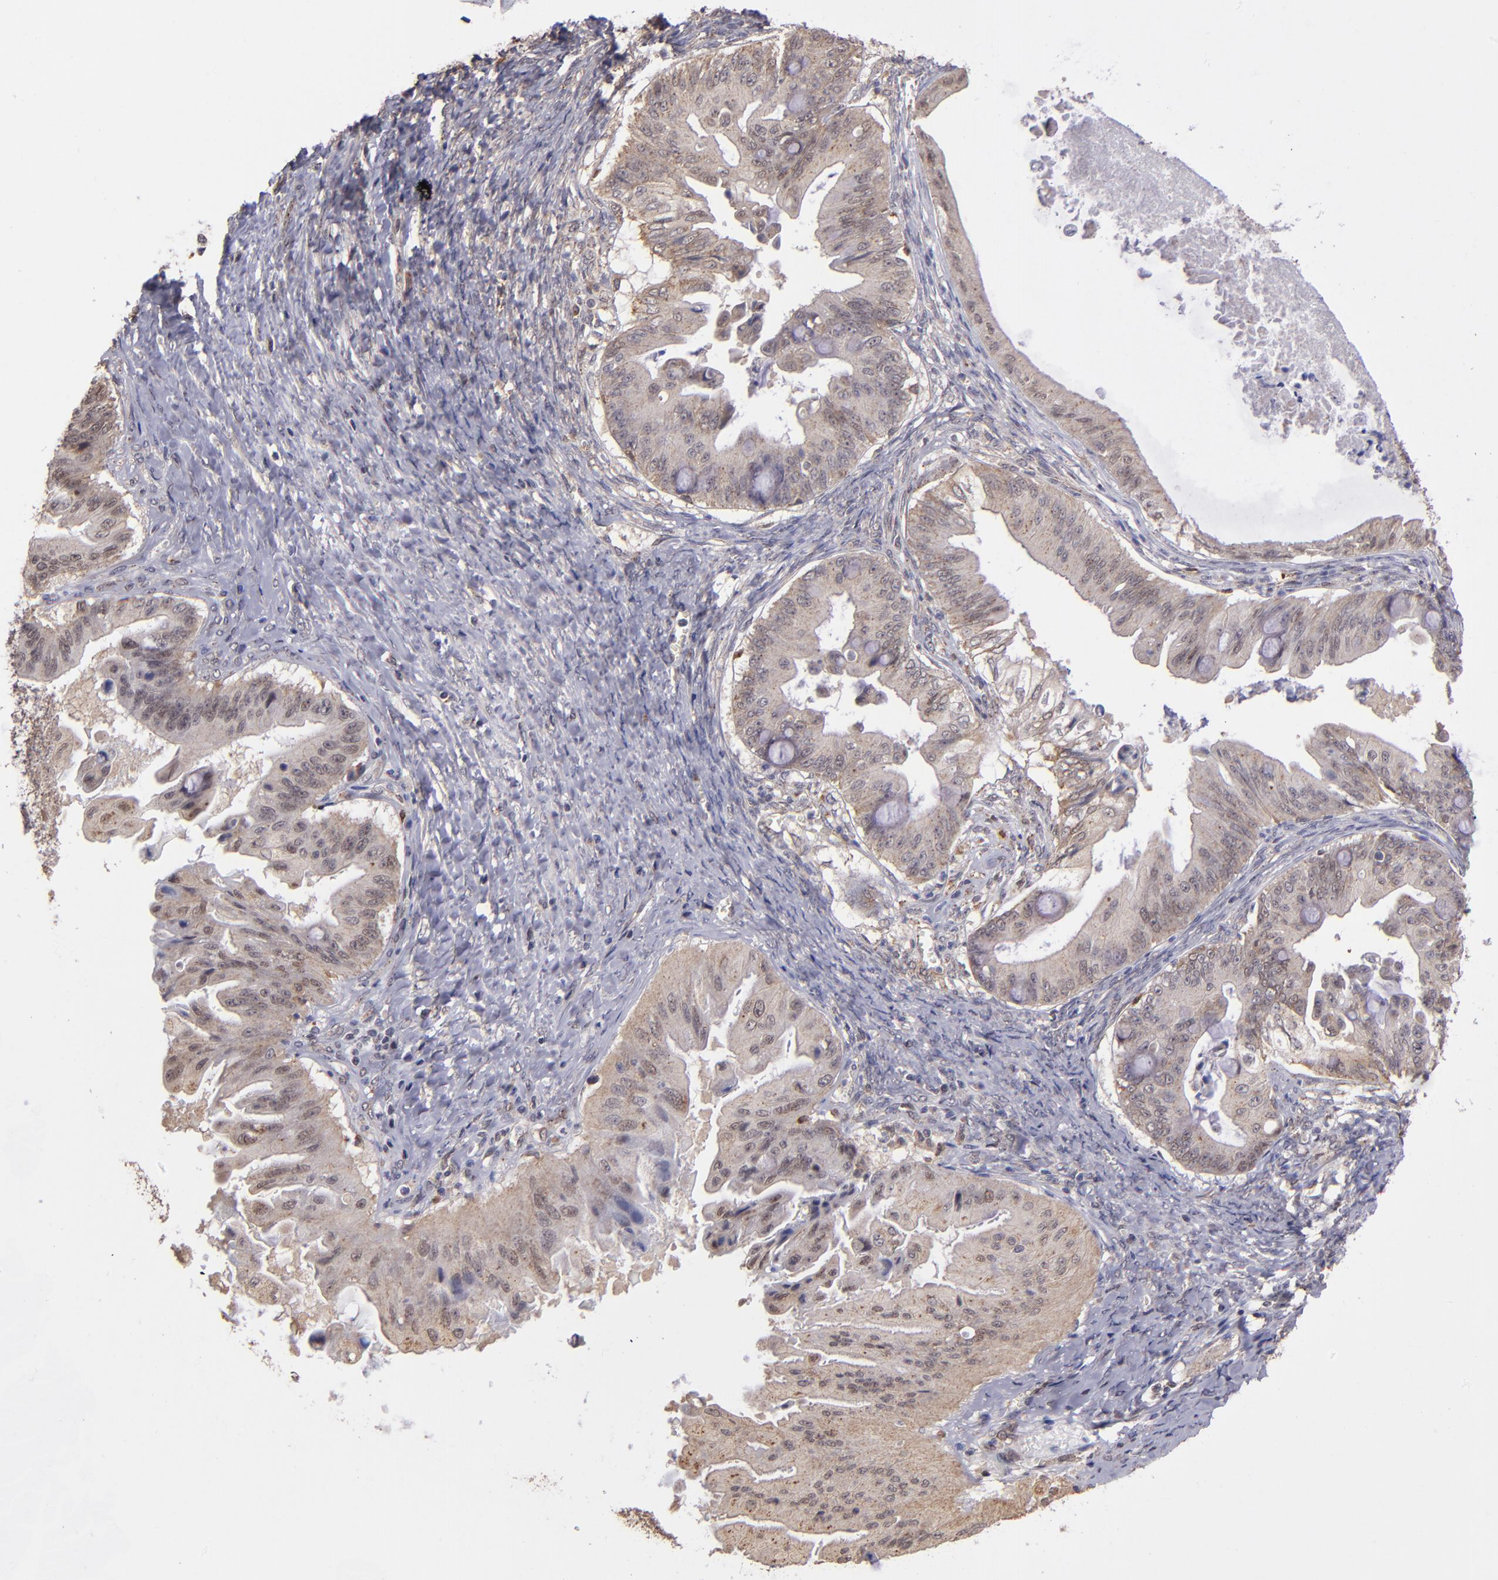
{"staining": {"intensity": "weak", "quantity": "25%-75%", "location": "cytoplasmic/membranous,nuclear"}, "tissue": "ovarian cancer", "cell_type": "Tumor cells", "image_type": "cancer", "snomed": [{"axis": "morphology", "description": "Cystadenocarcinoma, mucinous, NOS"}, {"axis": "topography", "description": "Ovary"}], "caption": "IHC staining of mucinous cystadenocarcinoma (ovarian), which exhibits low levels of weak cytoplasmic/membranous and nuclear positivity in about 25%-75% of tumor cells indicating weak cytoplasmic/membranous and nuclear protein expression. The staining was performed using DAB (brown) for protein detection and nuclei were counterstained in hematoxylin (blue).", "gene": "SIPA1L1", "patient": {"sex": "female", "age": 37}}